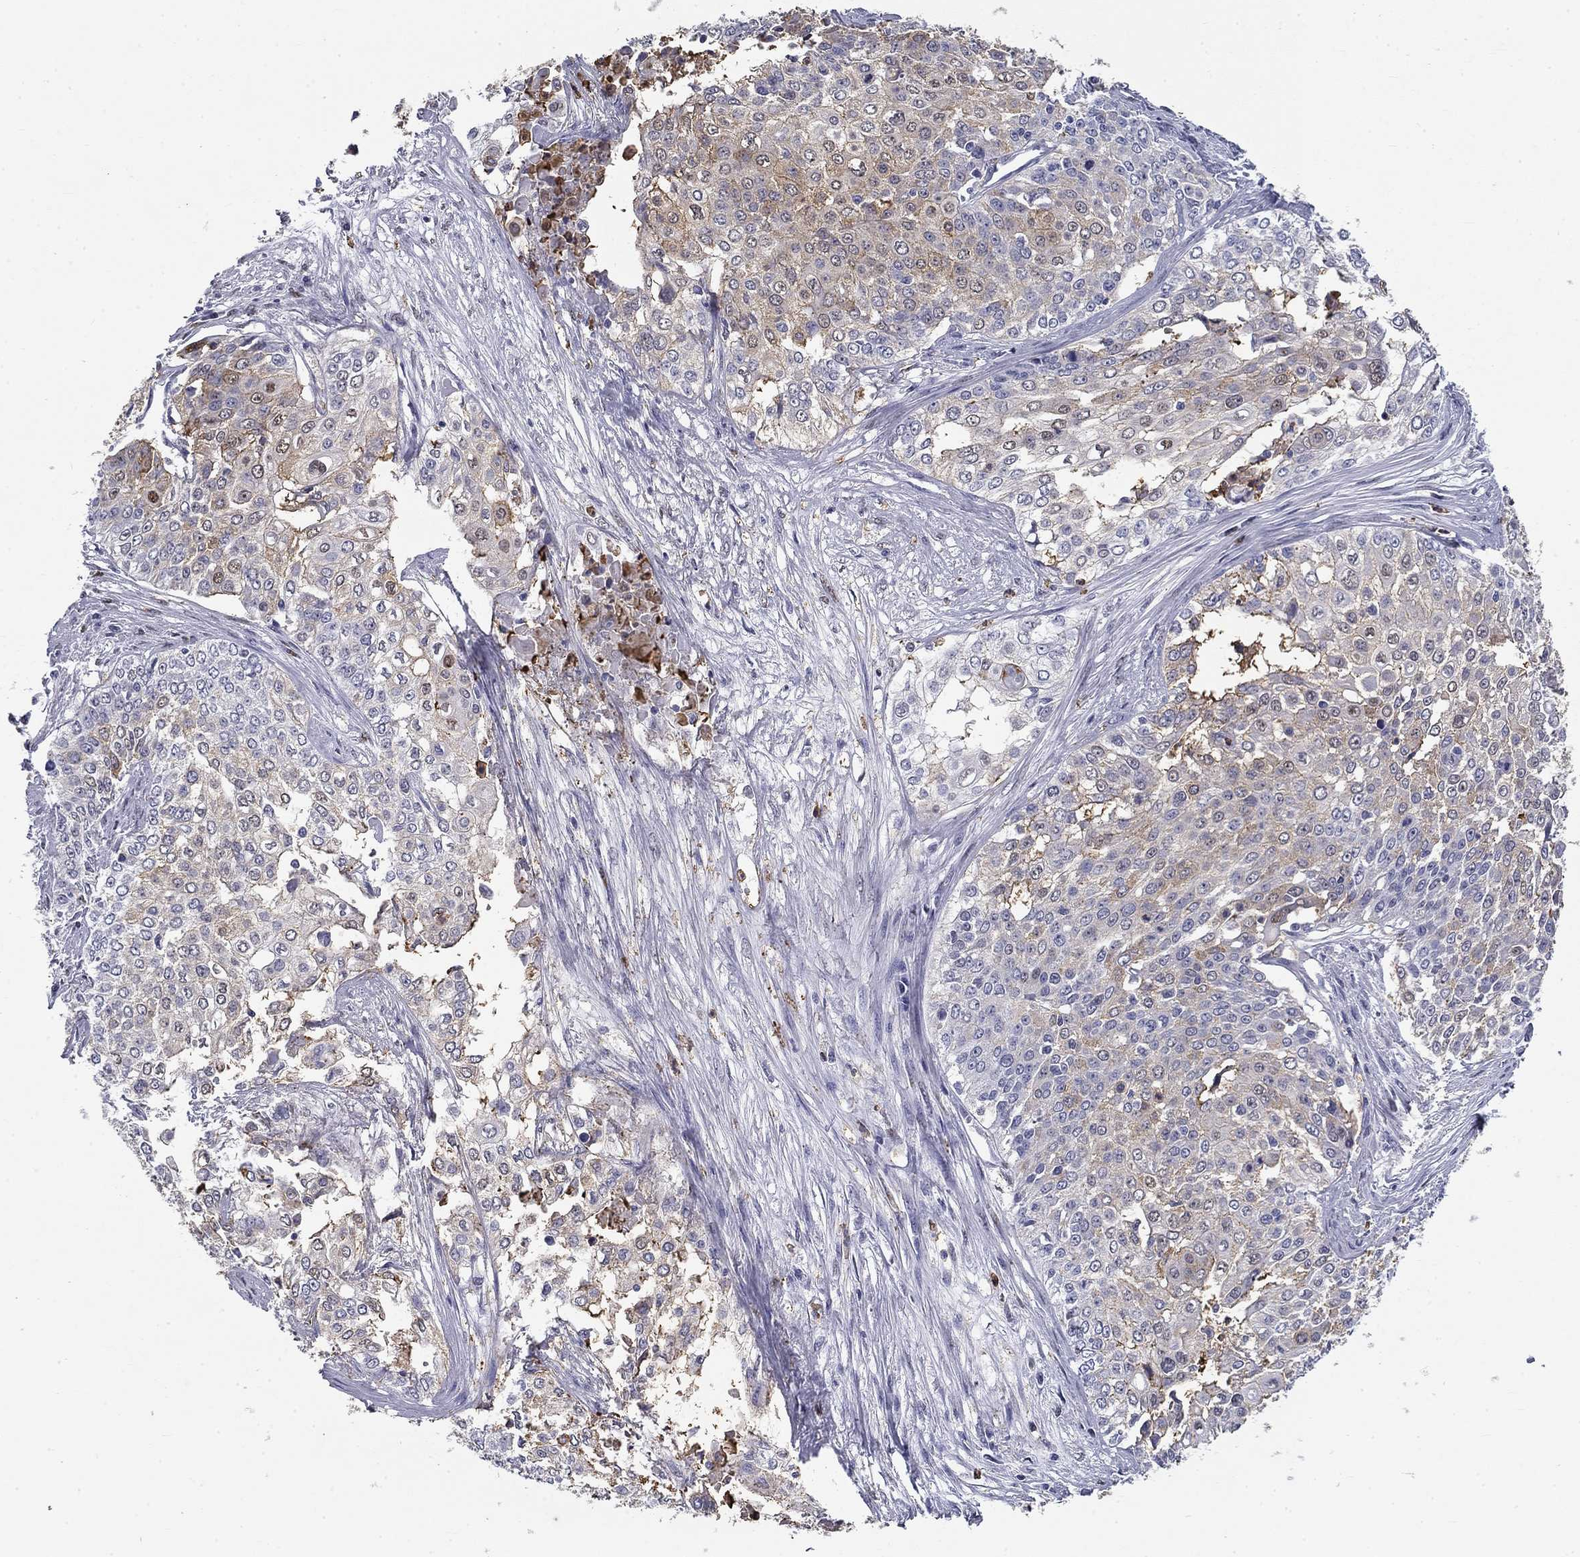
{"staining": {"intensity": "weak", "quantity": "<25%", "location": "cytoplasmic/membranous"}, "tissue": "cervical cancer", "cell_type": "Tumor cells", "image_type": "cancer", "snomed": [{"axis": "morphology", "description": "Squamous cell carcinoma, NOS"}, {"axis": "topography", "description": "Cervix"}], "caption": "The photomicrograph displays no significant positivity in tumor cells of cervical squamous cell carcinoma.", "gene": "IGSF8", "patient": {"sex": "female", "age": 39}}